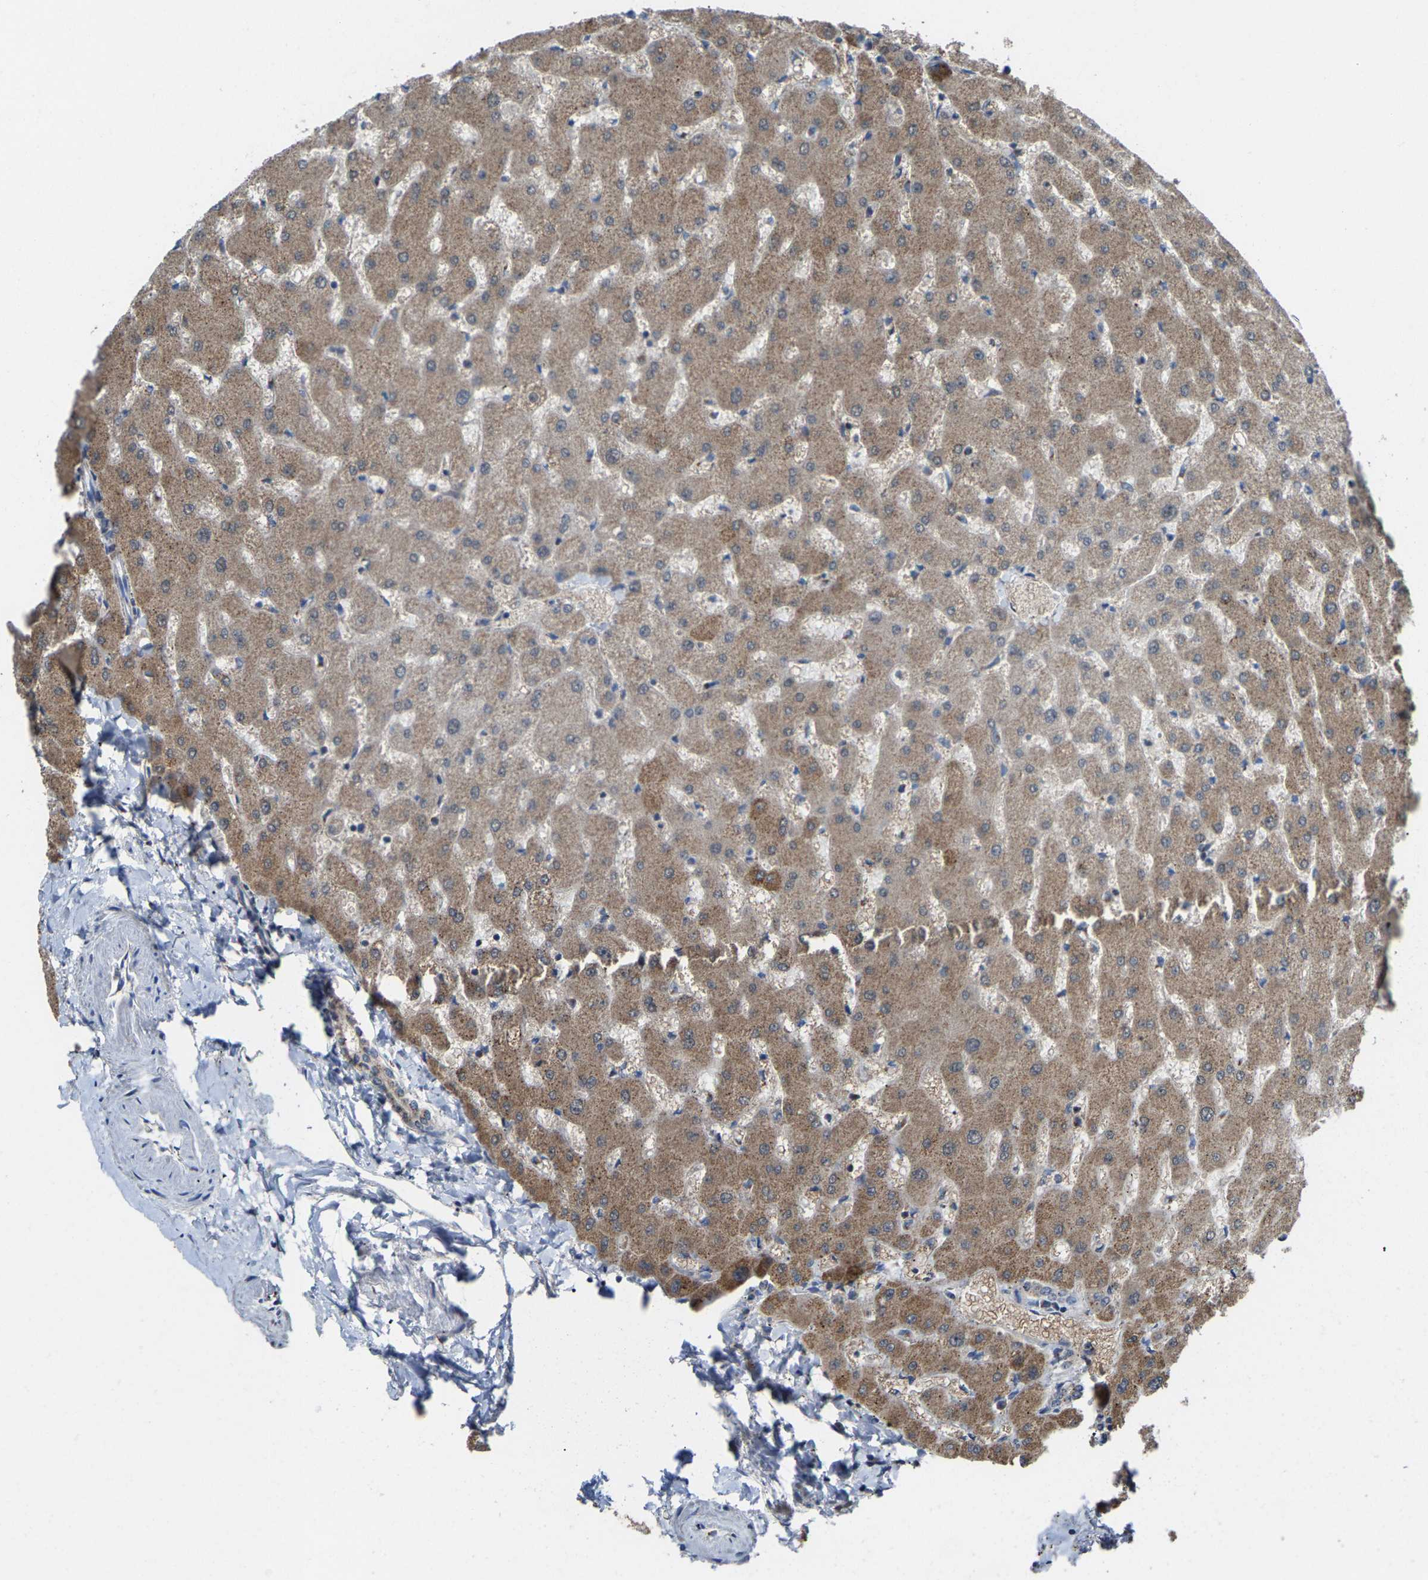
{"staining": {"intensity": "weak", "quantity": "25%-75%", "location": "cytoplasmic/membranous"}, "tissue": "liver", "cell_type": "Cholangiocytes", "image_type": "normal", "snomed": [{"axis": "morphology", "description": "Normal tissue, NOS"}, {"axis": "topography", "description": "Liver"}], "caption": "A brown stain highlights weak cytoplasmic/membranous staining of a protein in cholangiocytes of normal human liver.", "gene": "CANT1", "patient": {"sex": "female", "age": 63}}